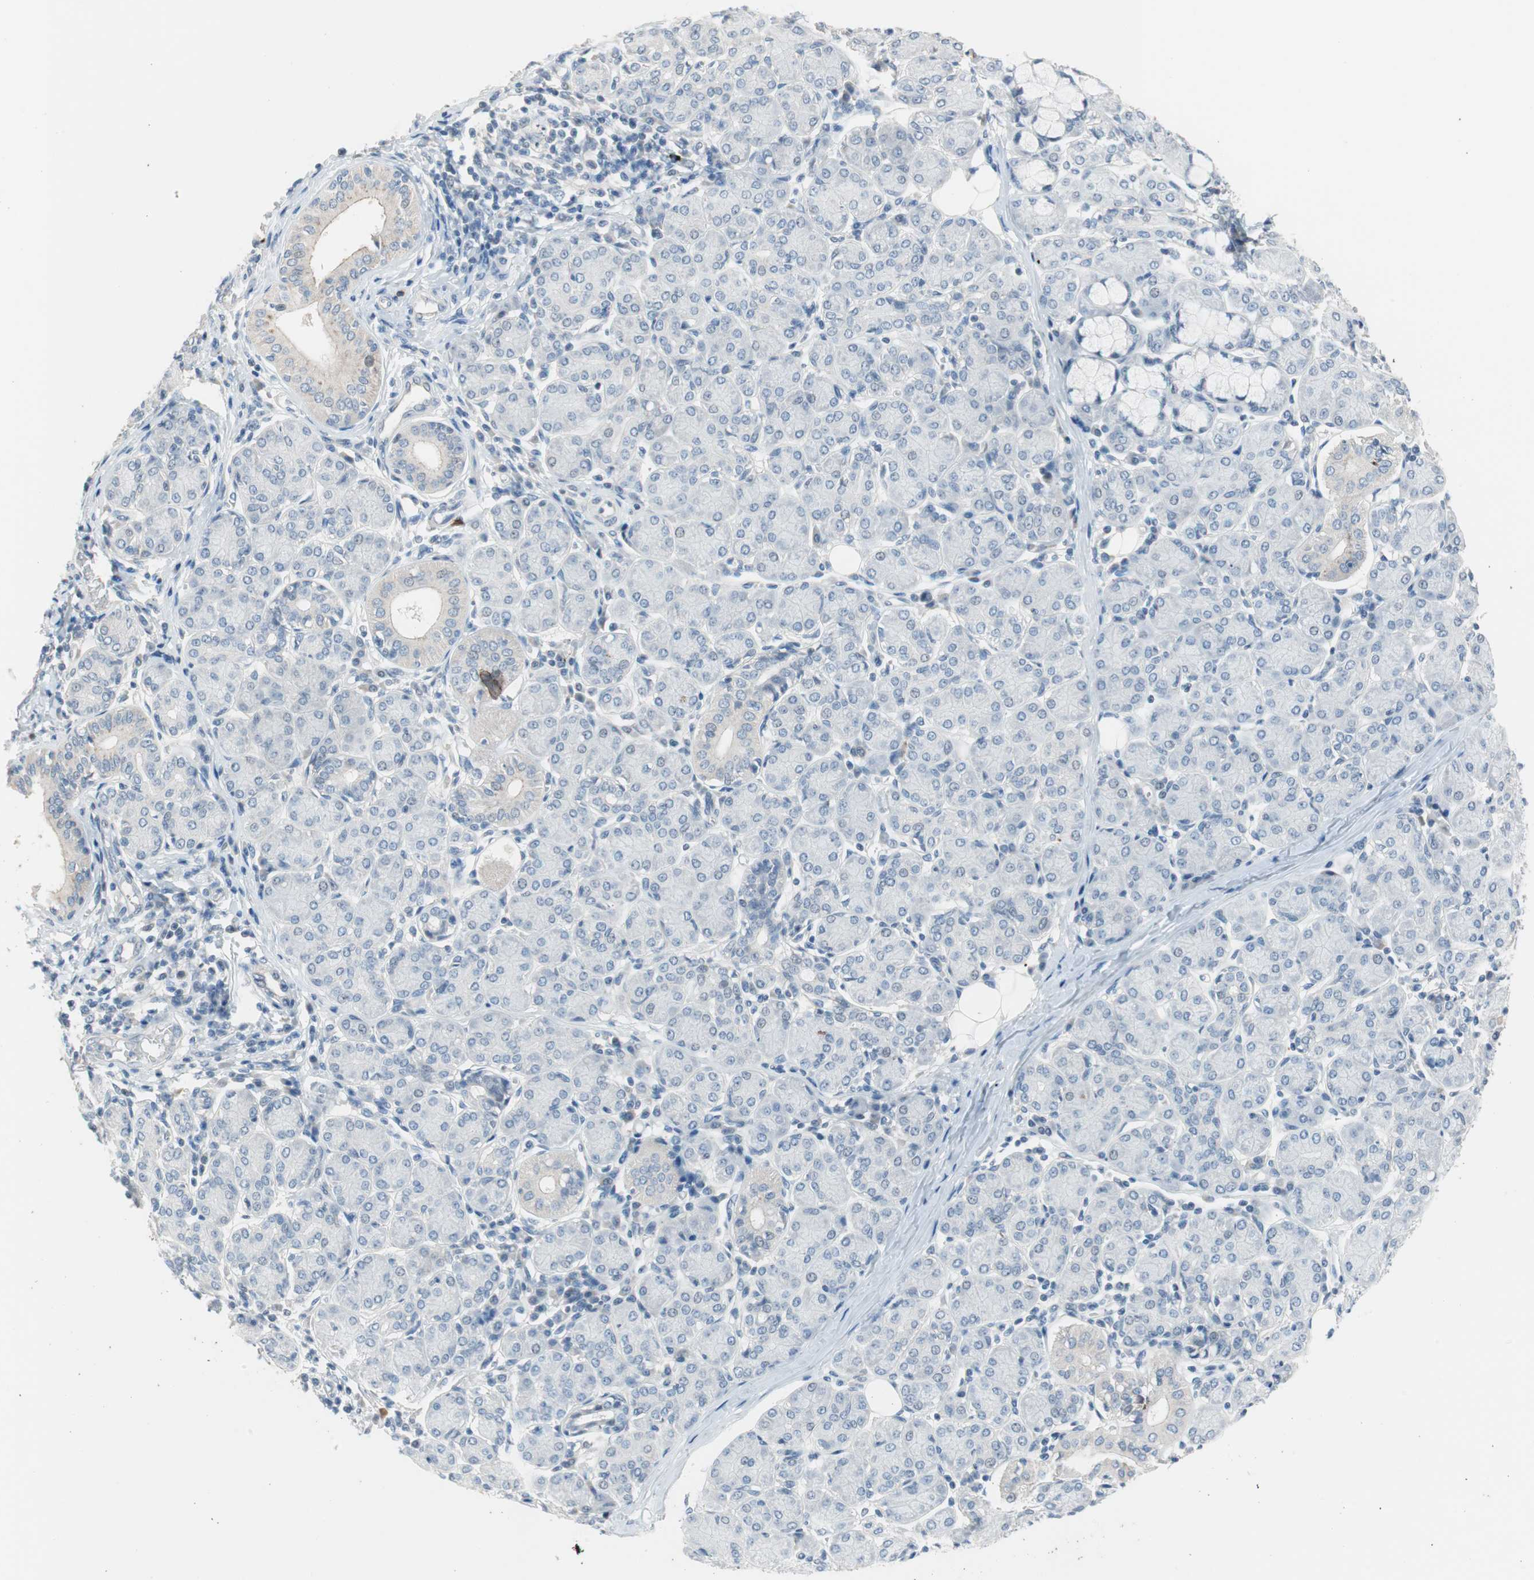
{"staining": {"intensity": "weak", "quantity": "<25%", "location": "cytoplasmic/membranous"}, "tissue": "salivary gland", "cell_type": "Glandular cells", "image_type": "normal", "snomed": [{"axis": "morphology", "description": "Normal tissue, NOS"}, {"axis": "morphology", "description": "Inflammation, NOS"}, {"axis": "topography", "description": "Lymph node"}, {"axis": "topography", "description": "Salivary gland"}], "caption": "Glandular cells show no significant positivity in unremarkable salivary gland. Nuclei are stained in blue.", "gene": "PDZK1", "patient": {"sex": "male", "age": 3}}